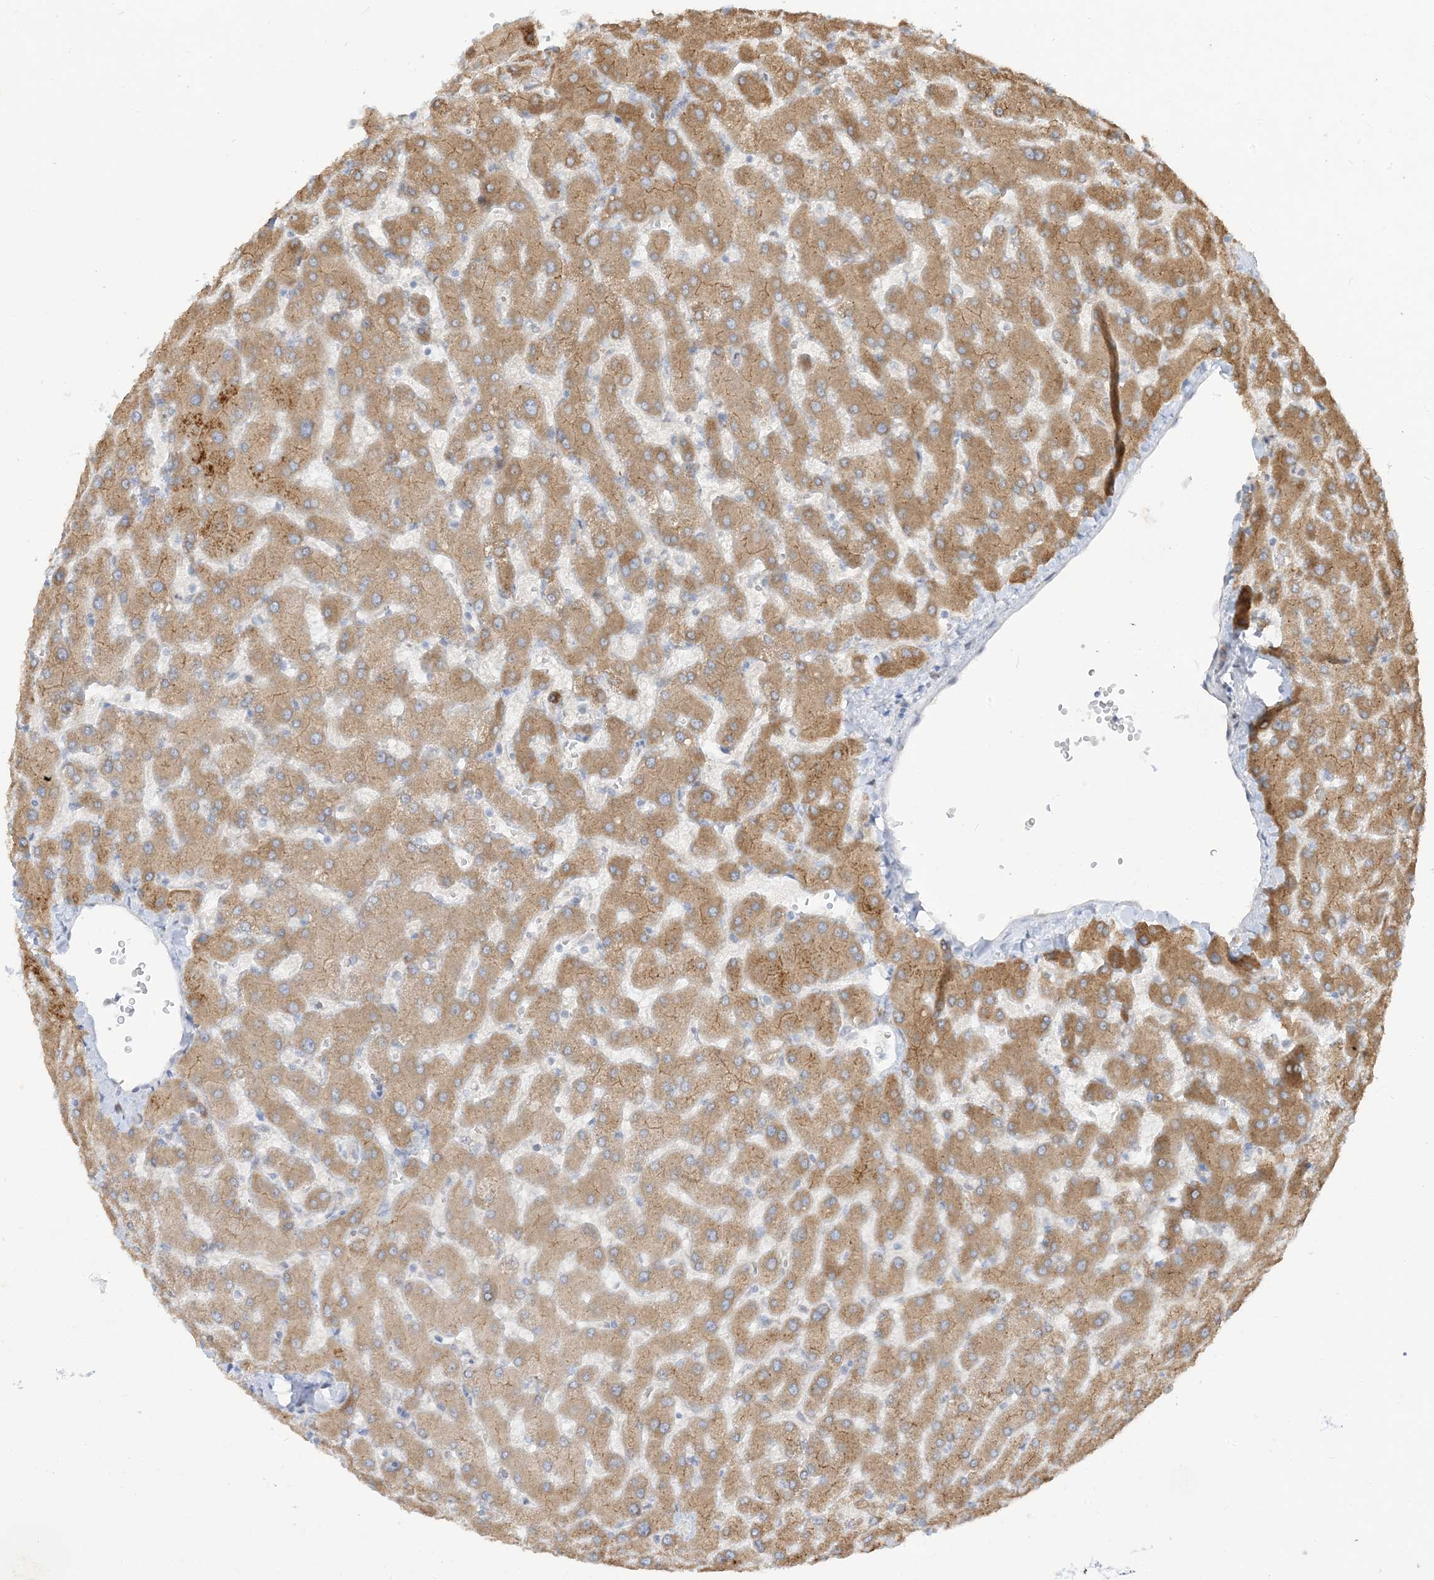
{"staining": {"intensity": "negative", "quantity": "none", "location": "none"}, "tissue": "liver", "cell_type": "Cholangiocytes", "image_type": "normal", "snomed": [{"axis": "morphology", "description": "Normal tissue, NOS"}, {"axis": "topography", "description": "Liver"}], "caption": "The image demonstrates no significant staining in cholangiocytes of liver. (DAB immunohistochemistry, high magnification).", "gene": "LOXL3", "patient": {"sex": "female", "age": 63}}